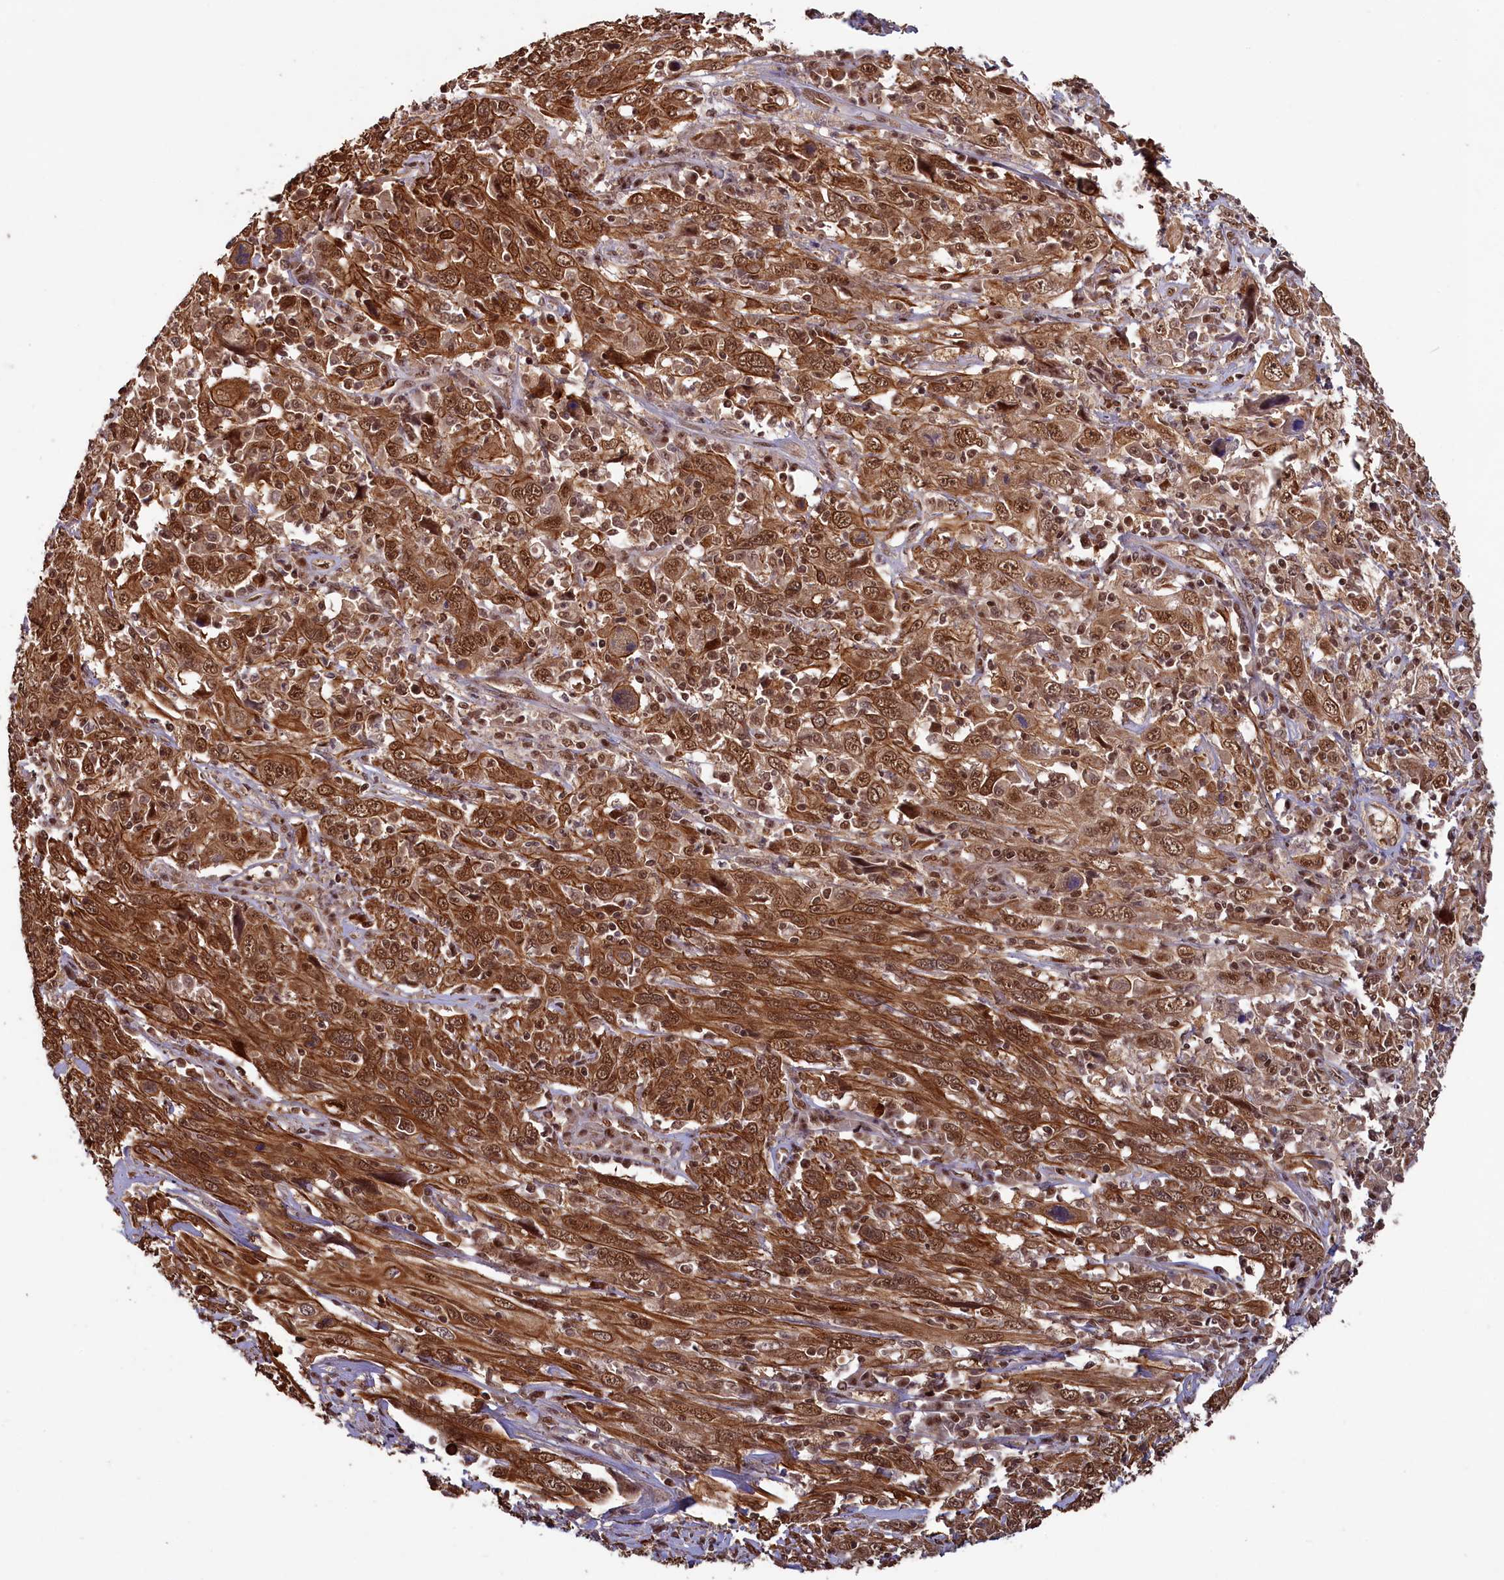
{"staining": {"intensity": "strong", "quantity": ">75%", "location": "cytoplasmic/membranous,nuclear"}, "tissue": "cervical cancer", "cell_type": "Tumor cells", "image_type": "cancer", "snomed": [{"axis": "morphology", "description": "Squamous cell carcinoma, NOS"}, {"axis": "topography", "description": "Cervix"}], "caption": "This histopathology image displays immunohistochemistry (IHC) staining of squamous cell carcinoma (cervical), with high strong cytoplasmic/membranous and nuclear staining in about >75% of tumor cells.", "gene": "NAE1", "patient": {"sex": "female", "age": 46}}